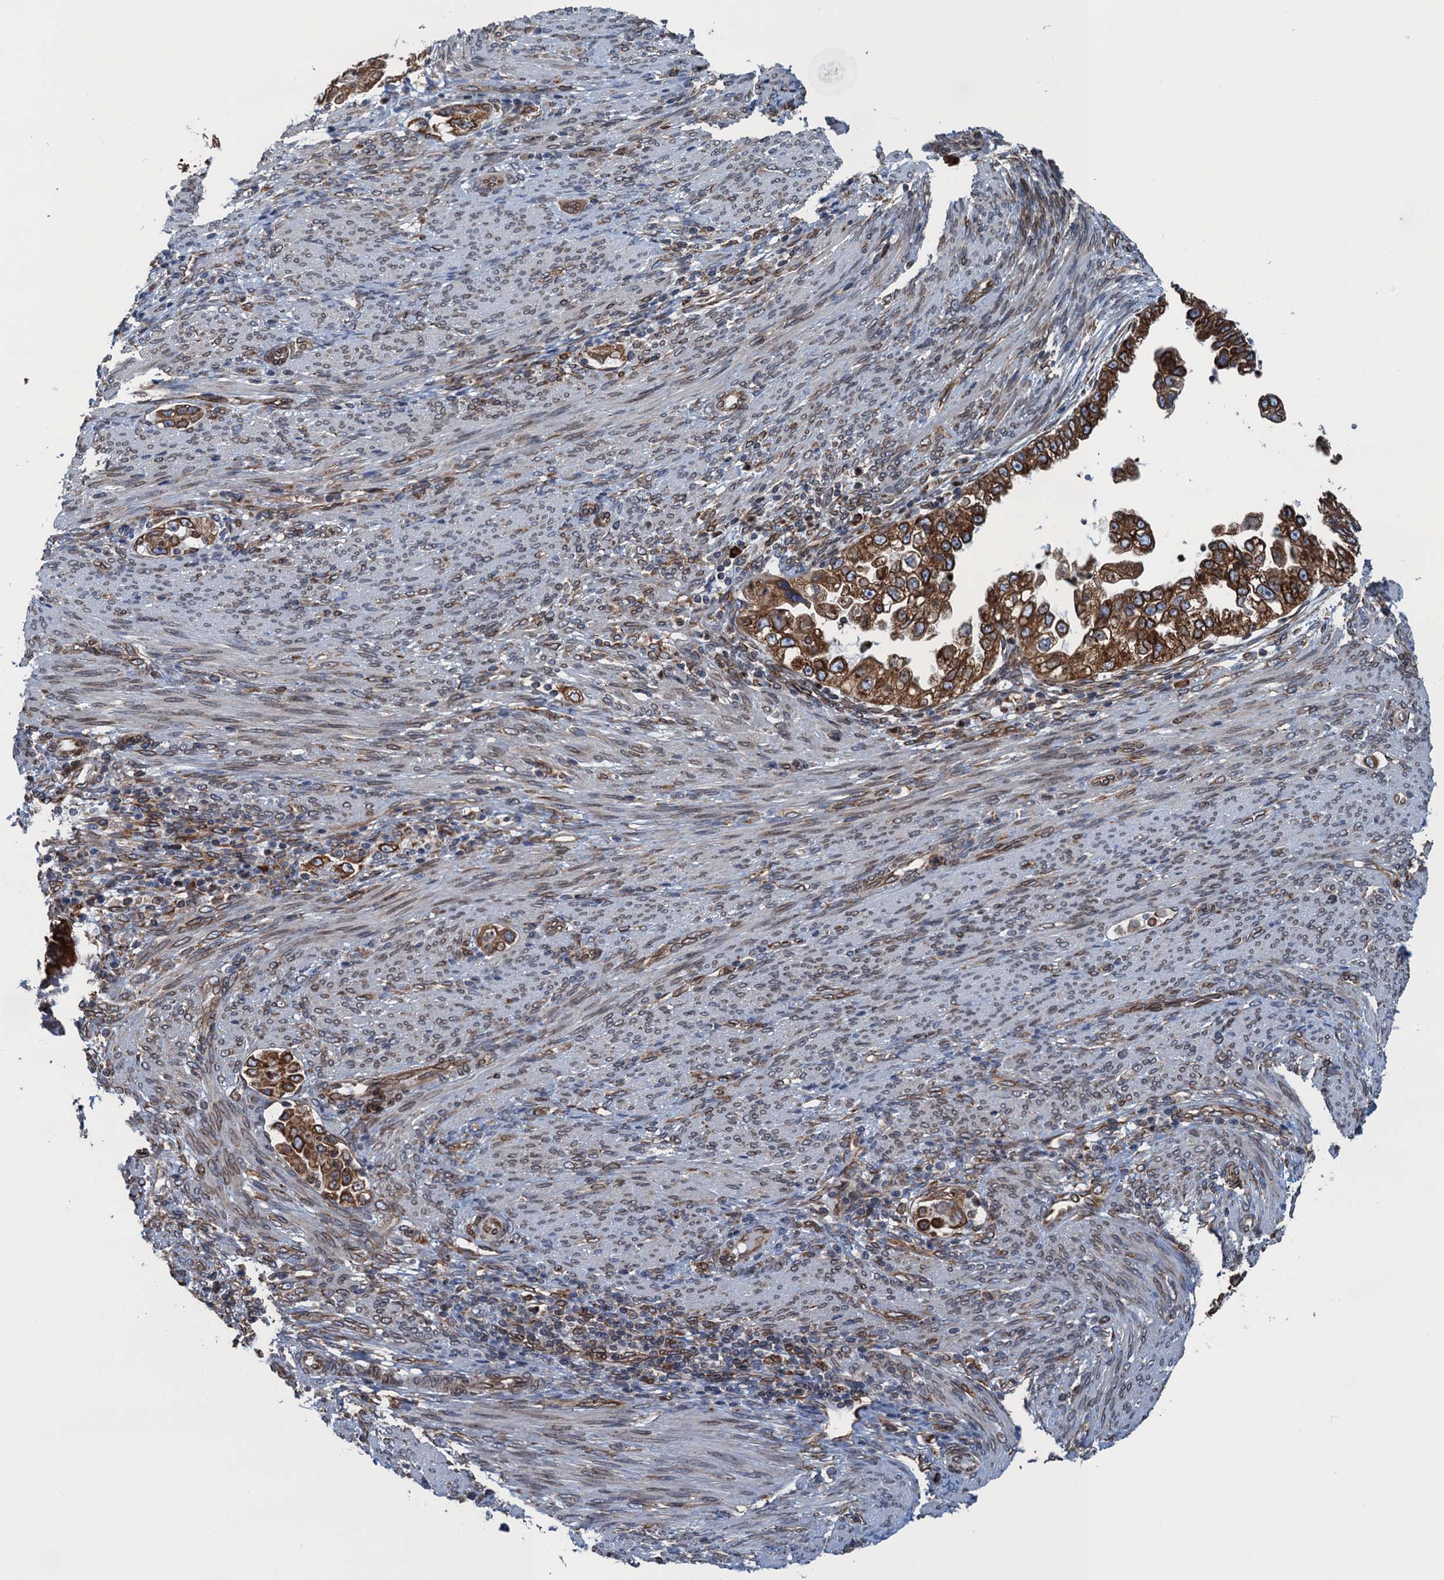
{"staining": {"intensity": "strong", "quantity": ">75%", "location": "cytoplasmic/membranous"}, "tissue": "endometrial cancer", "cell_type": "Tumor cells", "image_type": "cancer", "snomed": [{"axis": "morphology", "description": "Adenocarcinoma, NOS"}, {"axis": "topography", "description": "Endometrium"}], "caption": "There is high levels of strong cytoplasmic/membranous positivity in tumor cells of endometrial adenocarcinoma, as demonstrated by immunohistochemical staining (brown color).", "gene": "TMEM205", "patient": {"sex": "female", "age": 85}}